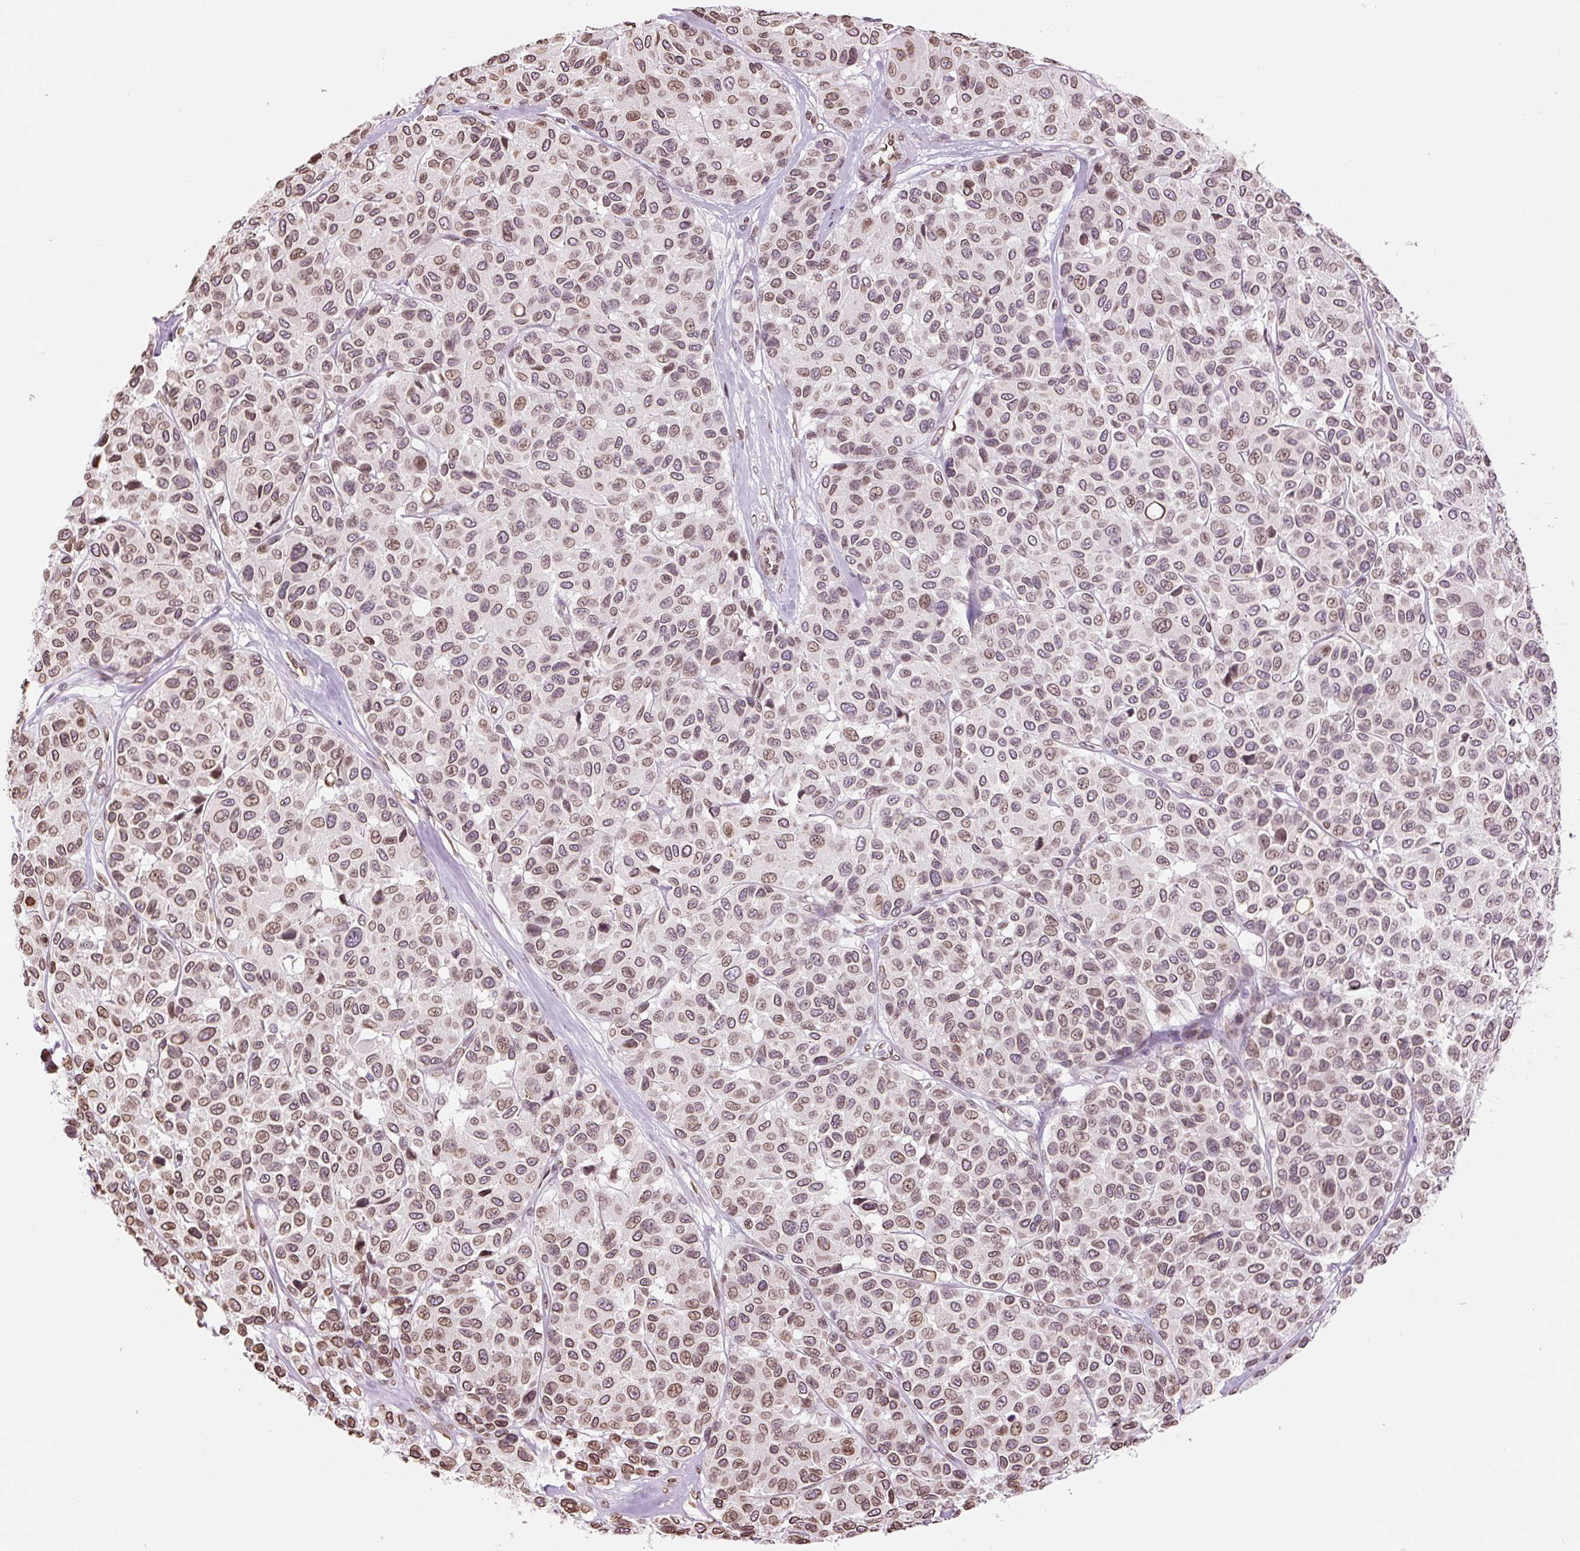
{"staining": {"intensity": "moderate", "quantity": ">75%", "location": "cytoplasmic/membranous,nuclear"}, "tissue": "melanoma", "cell_type": "Tumor cells", "image_type": "cancer", "snomed": [{"axis": "morphology", "description": "Malignant melanoma, NOS"}, {"axis": "topography", "description": "Skin"}], "caption": "Immunohistochemistry photomicrograph of human malignant melanoma stained for a protein (brown), which reveals medium levels of moderate cytoplasmic/membranous and nuclear expression in approximately >75% of tumor cells.", "gene": "ZNF224", "patient": {"sex": "female", "age": 66}}